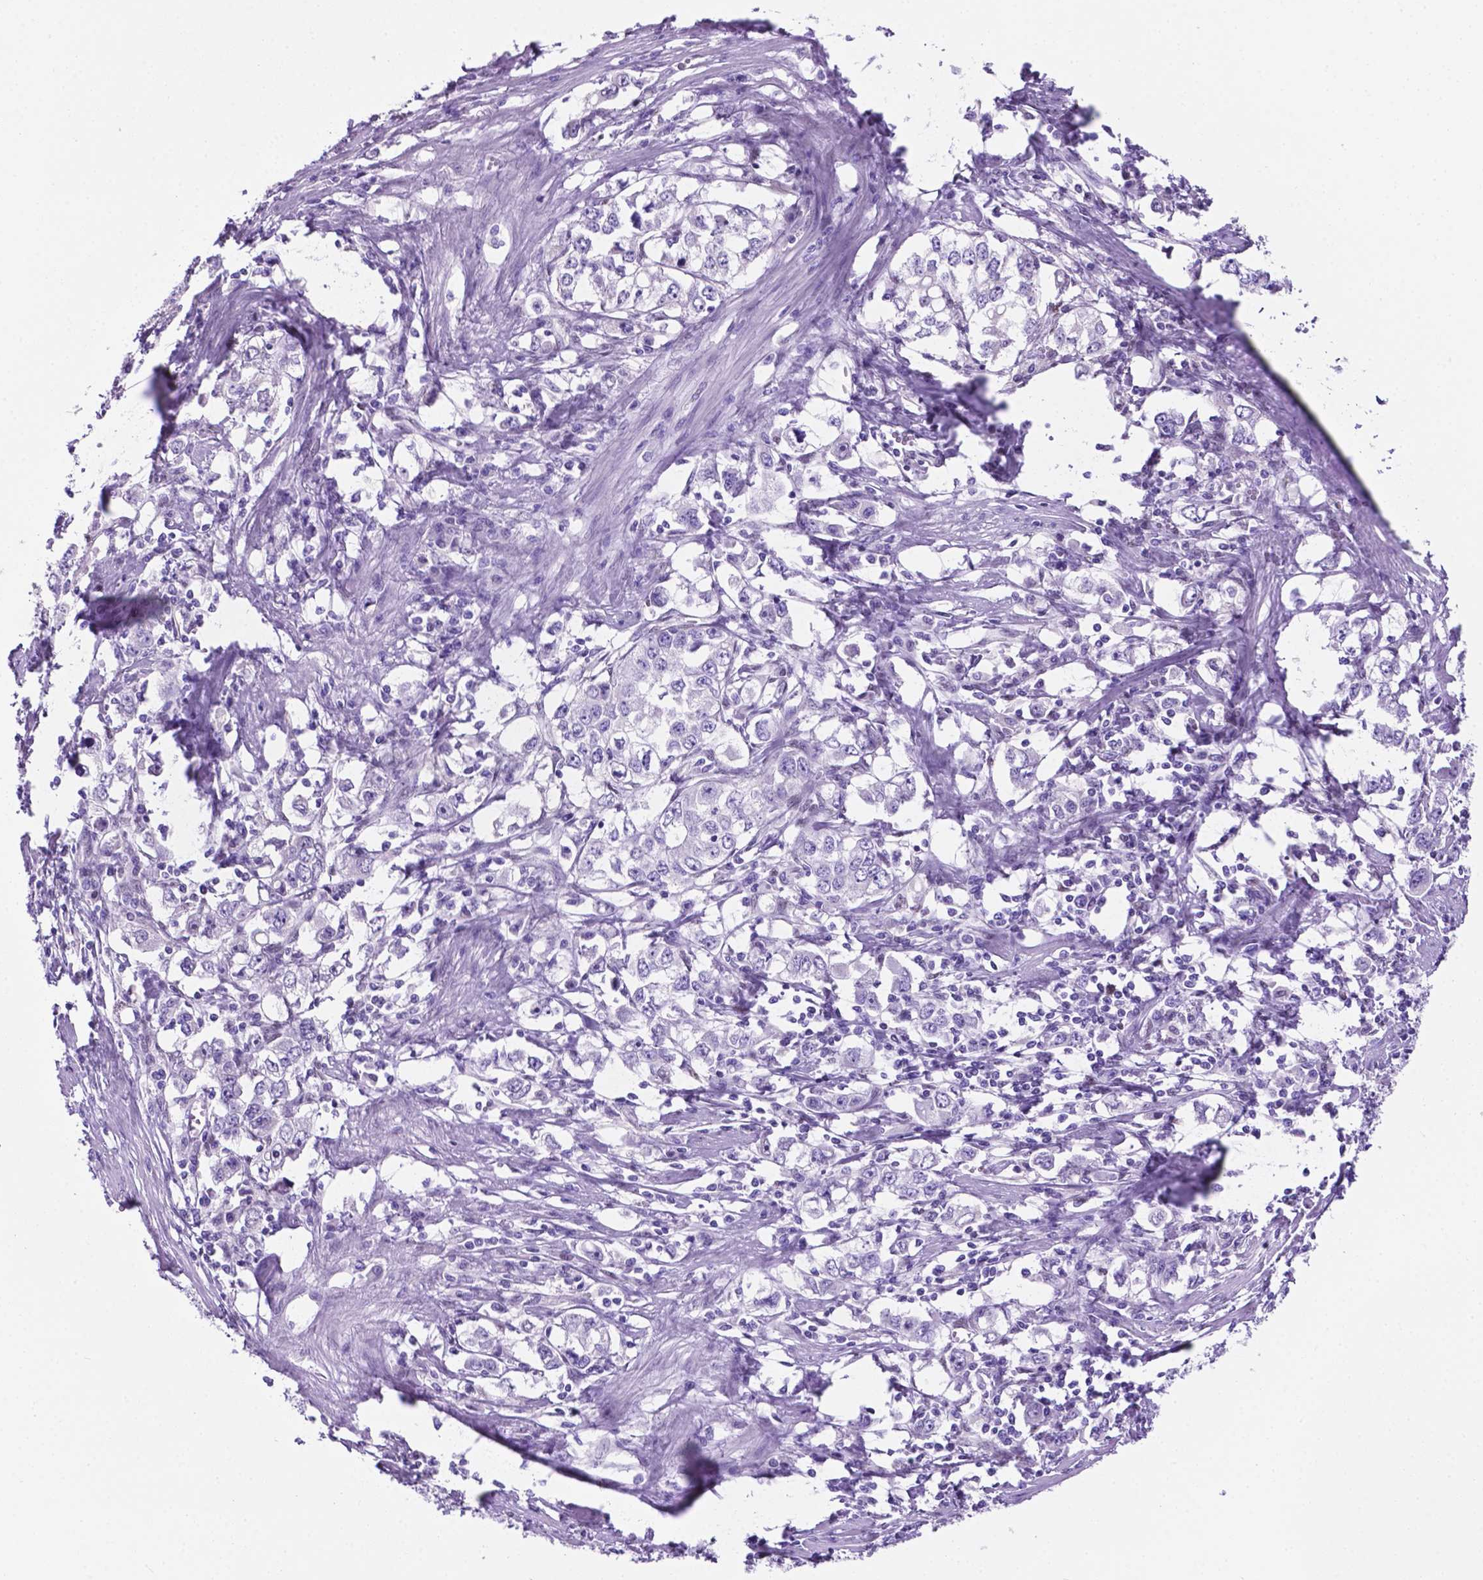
{"staining": {"intensity": "negative", "quantity": "none", "location": "none"}, "tissue": "stomach cancer", "cell_type": "Tumor cells", "image_type": "cancer", "snomed": [{"axis": "morphology", "description": "Adenocarcinoma, NOS"}, {"axis": "topography", "description": "Stomach, lower"}], "caption": "Tumor cells show no significant positivity in stomach cancer (adenocarcinoma).", "gene": "TMEM210", "patient": {"sex": "female", "age": 72}}